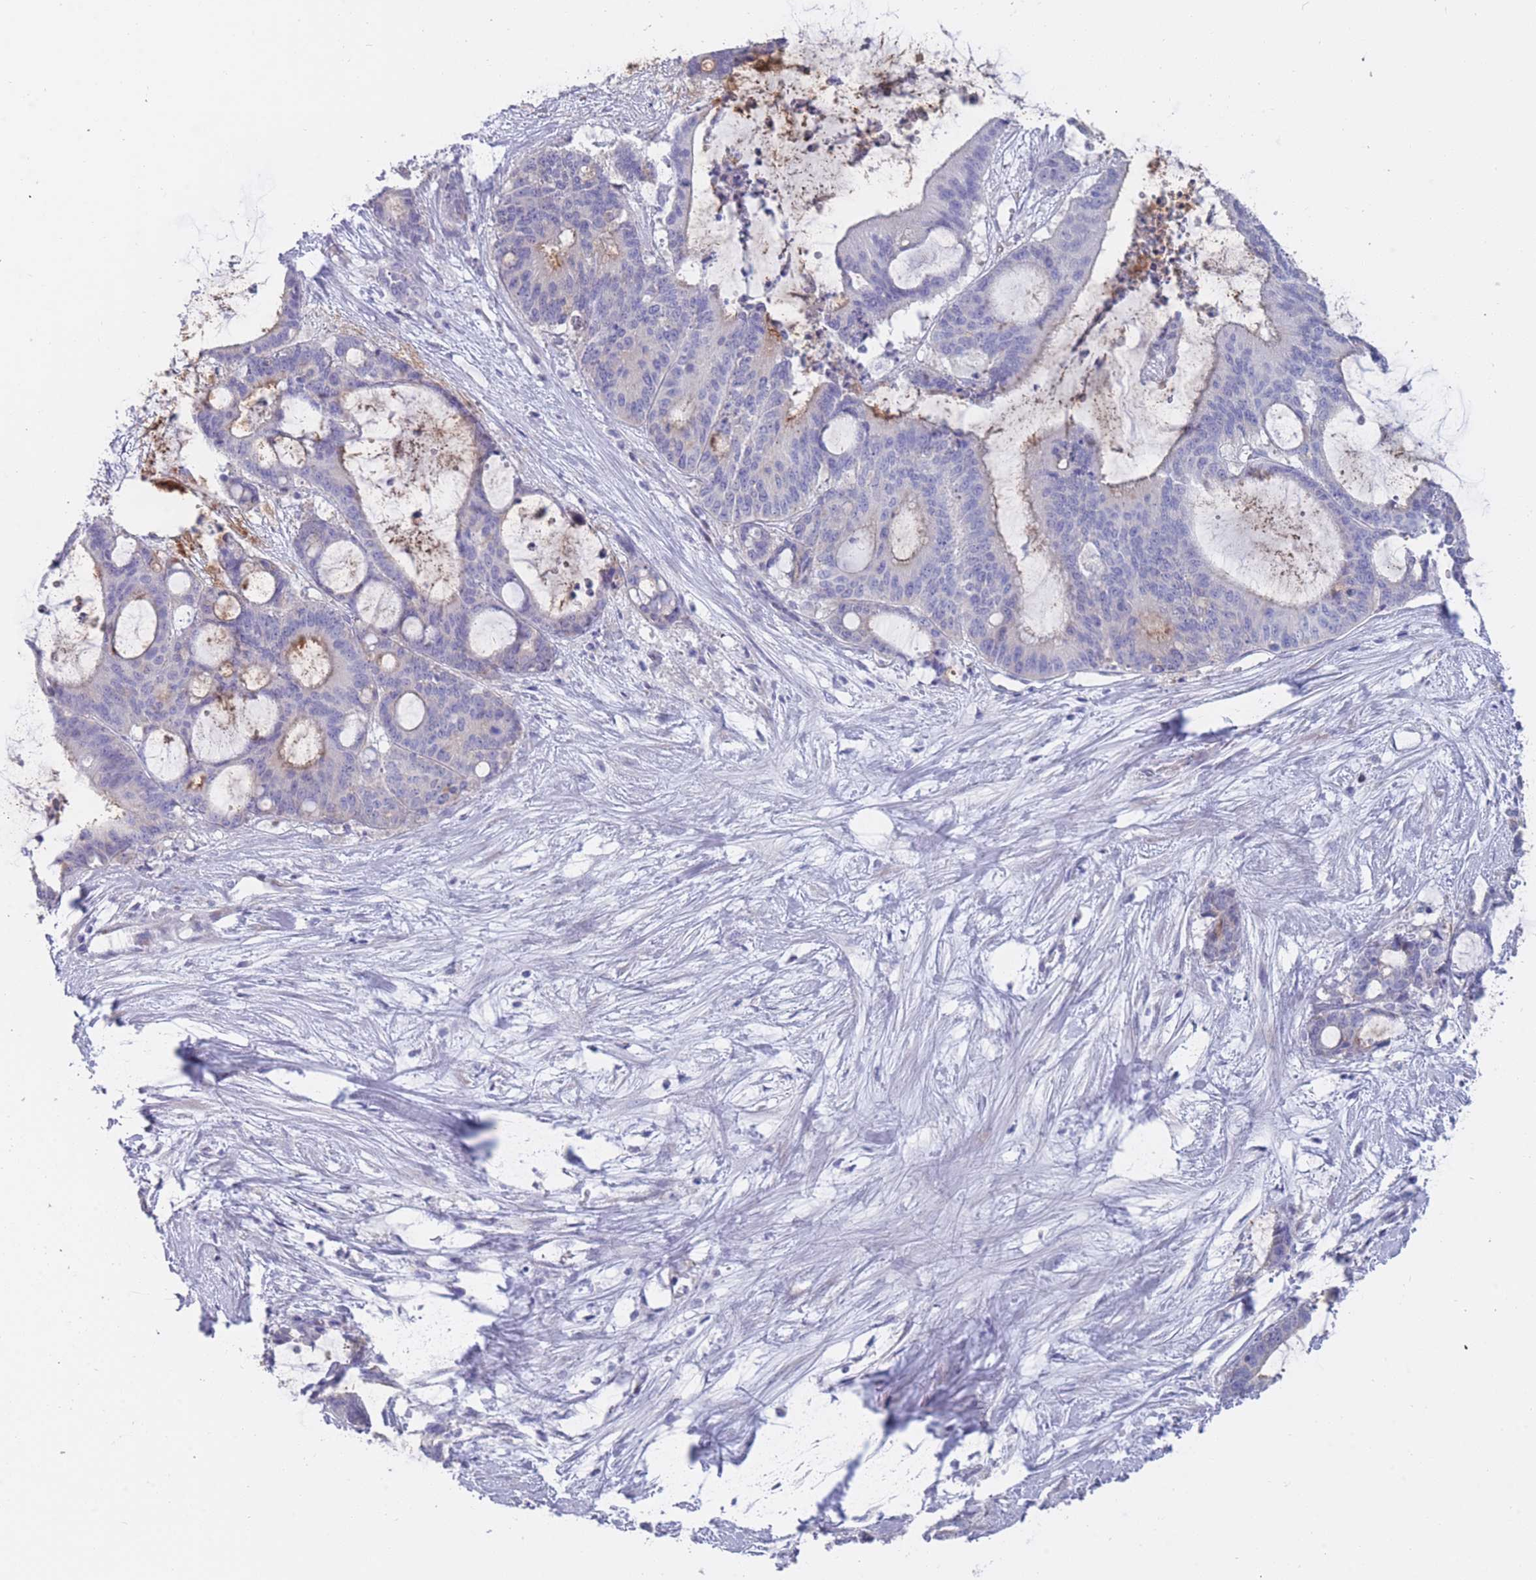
{"staining": {"intensity": "moderate", "quantity": "<25%", "location": "cytoplasmic/membranous"}, "tissue": "liver cancer", "cell_type": "Tumor cells", "image_type": "cancer", "snomed": [{"axis": "morphology", "description": "Normal tissue, NOS"}, {"axis": "morphology", "description": "Cholangiocarcinoma"}, {"axis": "topography", "description": "Liver"}, {"axis": "topography", "description": "Peripheral nerve tissue"}], "caption": "This photomicrograph exhibits immunohistochemistry staining of human liver cancer, with low moderate cytoplasmic/membranous expression in about <25% of tumor cells.", "gene": "PIGU", "patient": {"sex": "female", "age": 73}}